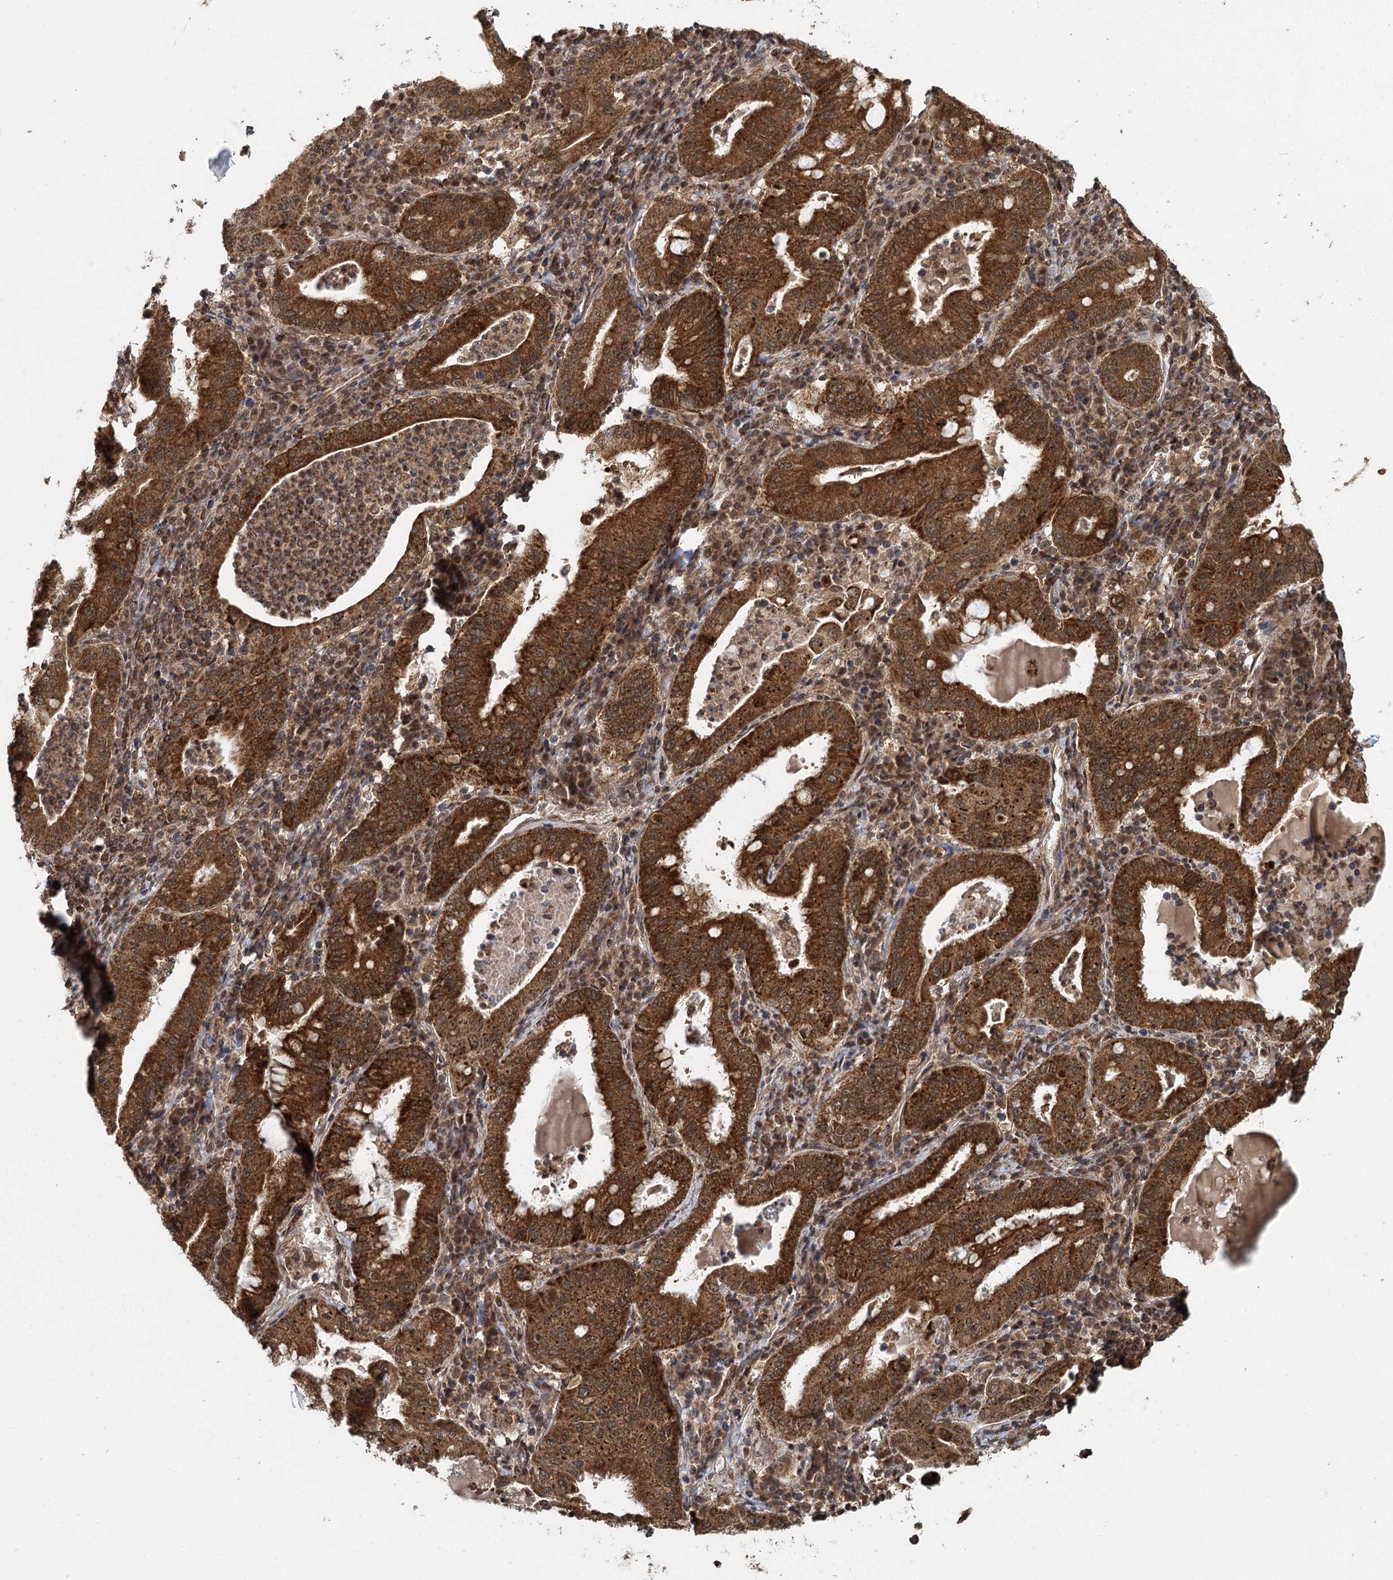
{"staining": {"intensity": "strong", "quantity": ">75%", "location": "cytoplasmic/membranous"}, "tissue": "stomach cancer", "cell_type": "Tumor cells", "image_type": "cancer", "snomed": [{"axis": "morphology", "description": "Normal tissue, NOS"}, {"axis": "morphology", "description": "Adenocarcinoma, NOS"}, {"axis": "topography", "description": "Esophagus"}, {"axis": "topography", "description": "Stomach, upper"}, {"axis": "topography", "description": "Peripheral nerve tissue"}], "caption": "A high amount of strong cytoplasmic/membranous expression is present in about >75% of tumor cells in stomach cancer tissue.", "gene": "MICU1", "patient": {"sex": "male", "age": 62}}